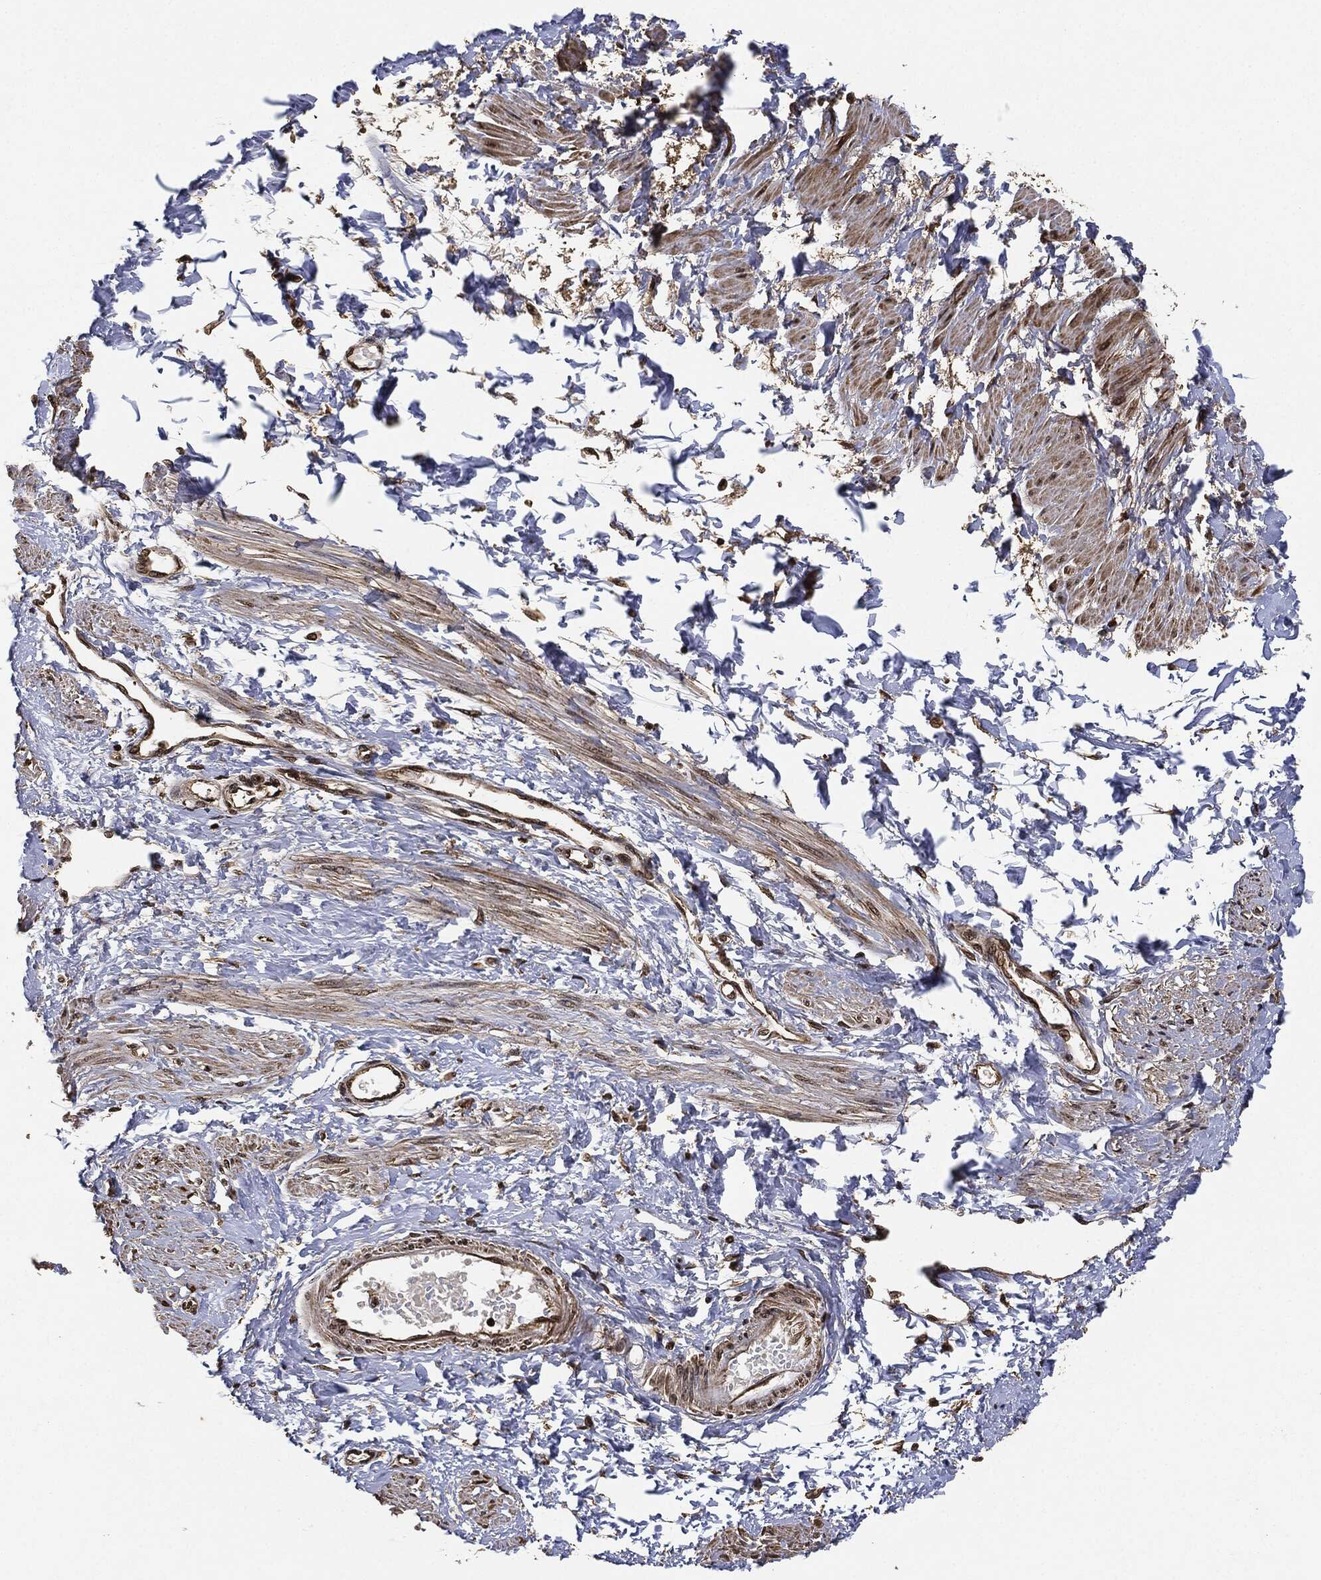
{"staining": {"intensity": "moderate", "quantity": "25%-75%", "location": "cytoplasmic/membranous,nuclear"}, "tissue": "smooth muscle", "cell_type": "Smooth muscle cells", "image_type": "normal", "snomed": [{"axis": "morphology", "description": "Normal tissue, NOS"}, {"axis": "topography", "description": "Smooth muscle"}, {"axis": "topography", "description": "Uterus"}], "caption": "Smooth muscle stained with DAB (3,3'-diaminobenzidine) IHC shows medium levels of moderate cytoplasmic/membranous,nuclear positivity in about 25%-75% of smooth muscle cells.", "gene": "PDK1", "patient": {"sex": "female", "age": 39}}